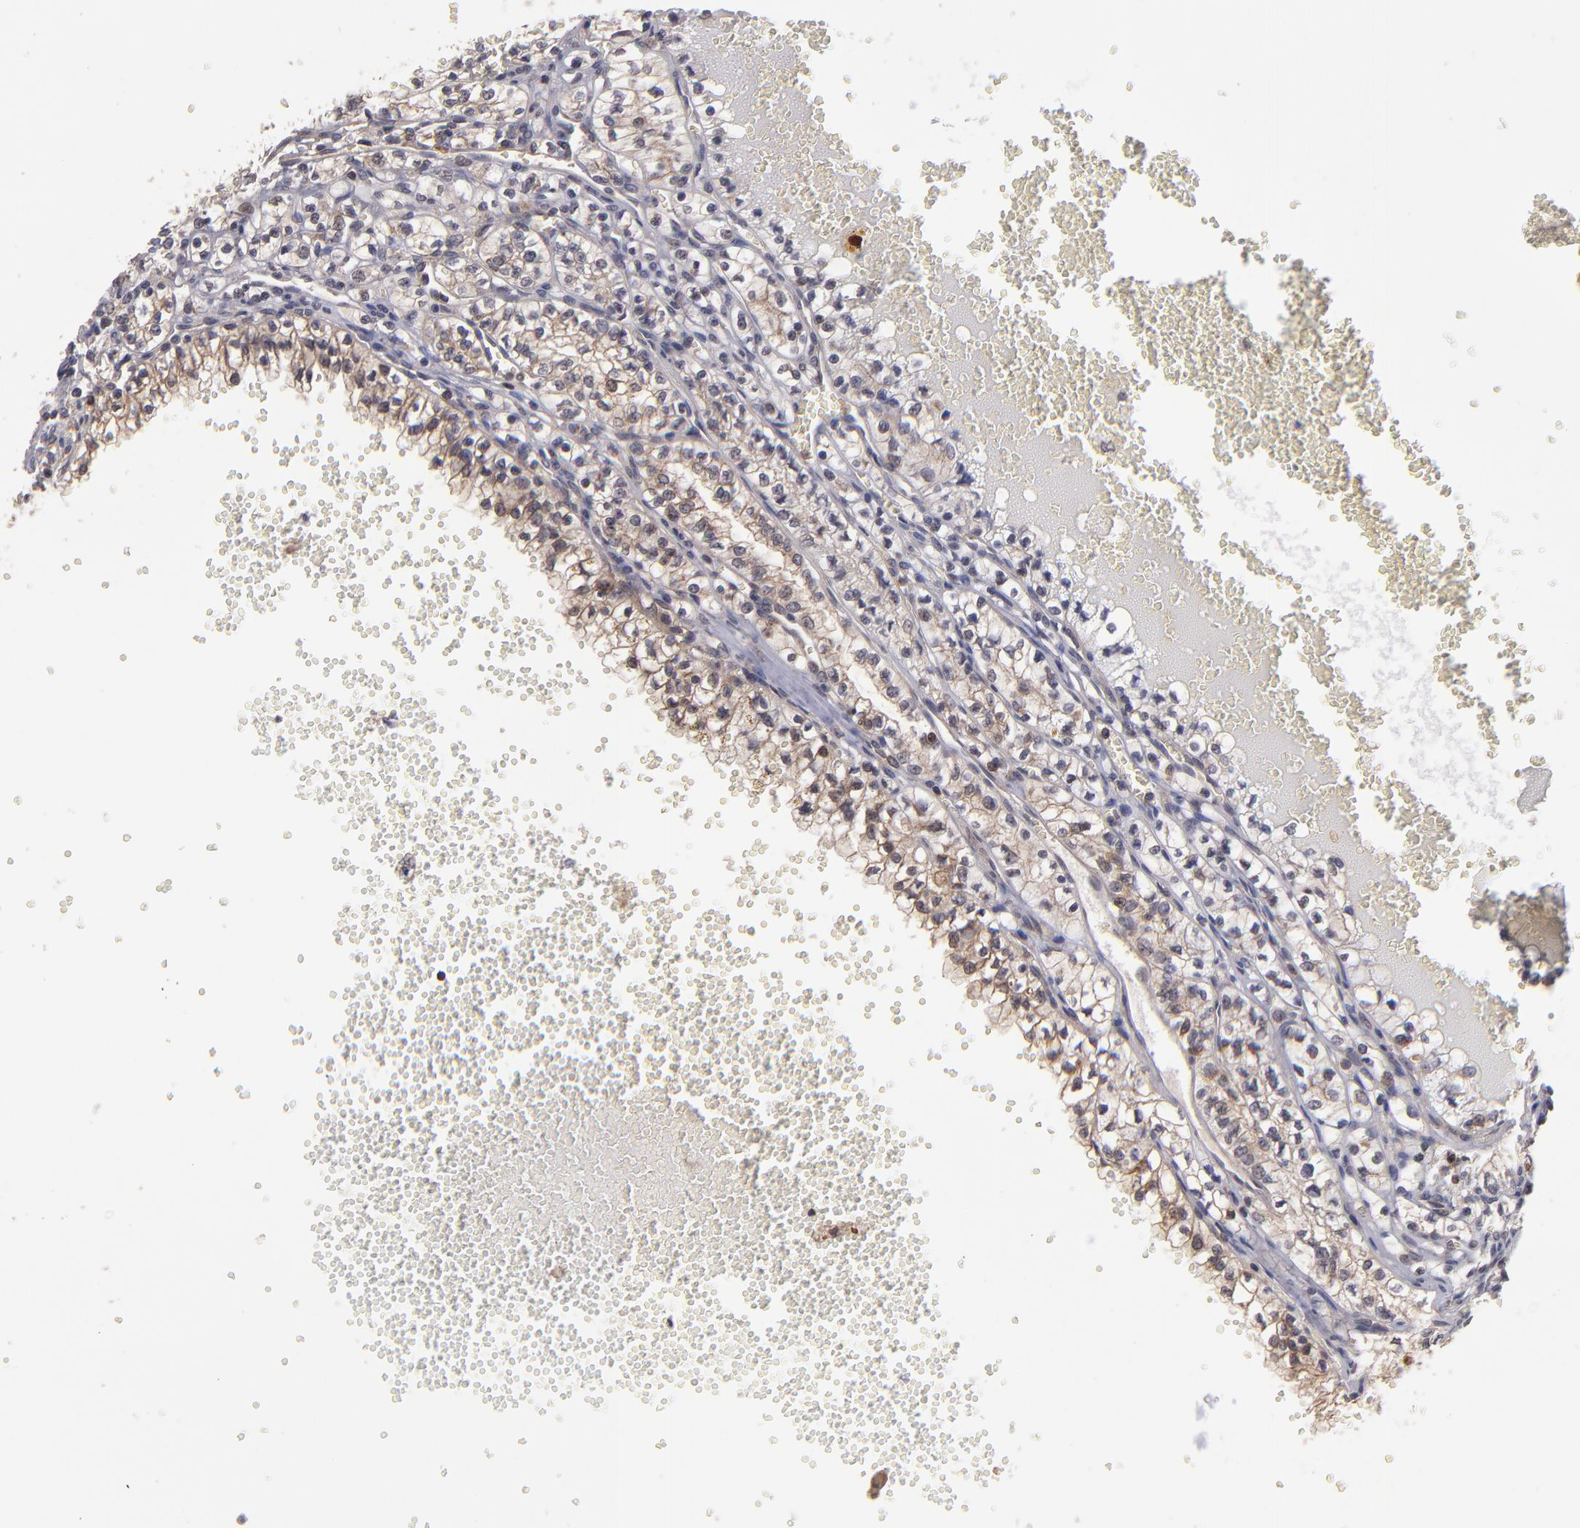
{"staining": {"intensity": "moderate", "quantity": "25%-75%", "location": "cytoplasmic/membranous"}, "tissue": "renal cancer", "cell_type": "Tumor cells", "image_type": "cancer", "snomed": [{"axis": "morphology", "description": "Adenocarcinoma, NOS"}, {"axis": "topography", "description": "Kidney"}], "caption": "This is an image of immunohistochemistry staining of renal cancer, which shows moderate expression in the cytoplasmic/membranous of tumor cells.", "gene": "NF2", "patient": {"sex": "male", "age": 61}}